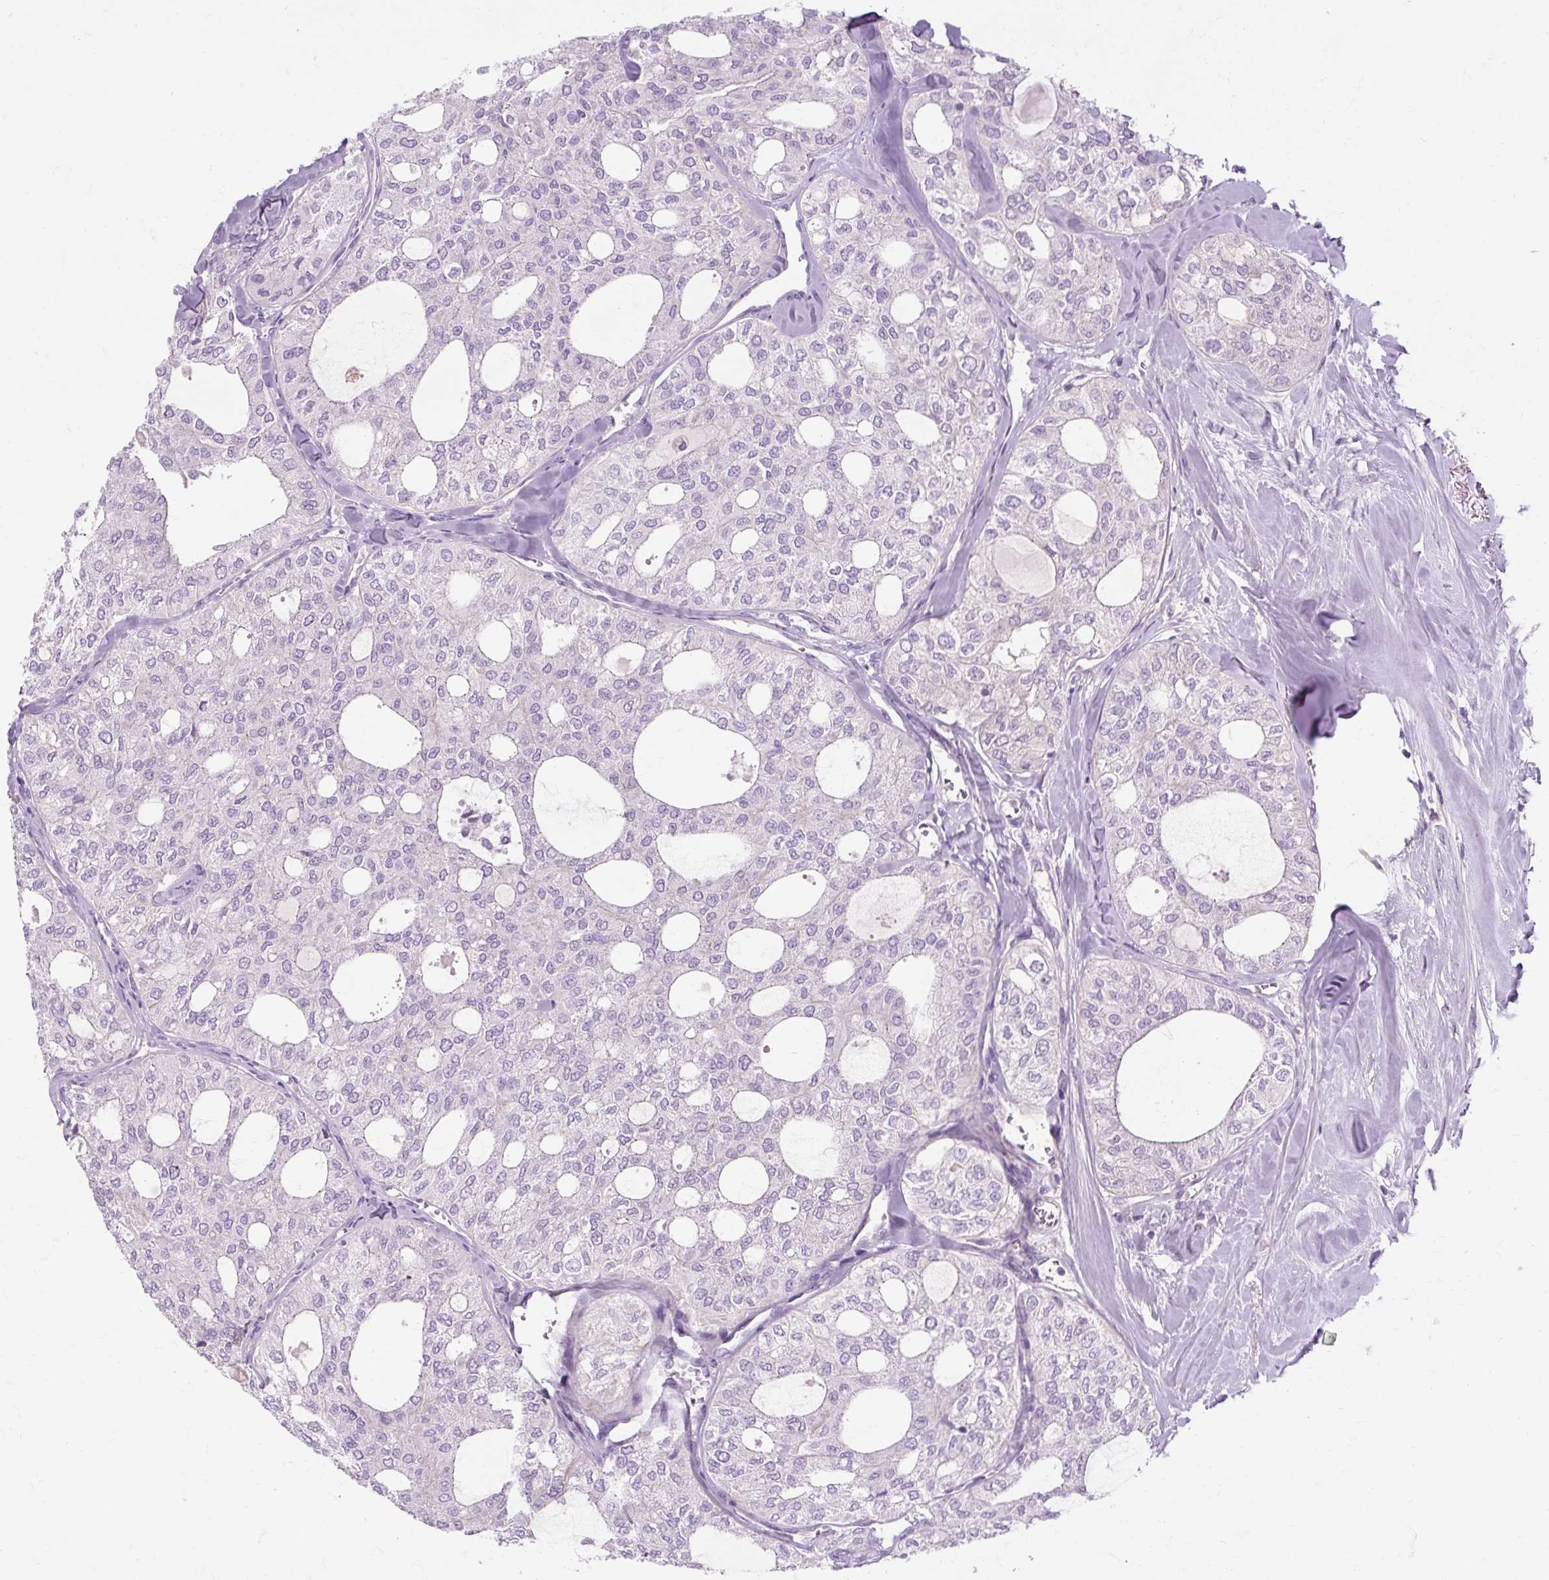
{"staining": {"intensity": "negative", "quantity": "none", "location": "none"}, "tissue": "thyroid cancer", "cell_type": "Tumor cells", "image_type": "cancer", "snomed": [{"axis": "morphology", "description": "Follicular adenoma carcinoma, NOS"}, {"axis": "topography", "description": "Thyroid gland"}], "caption": "Immunohistochemistry (IHC) image of human follicular adenoma carcinoma (thyroid) stained for a protein (brown), which exhibits no positivity in tumor cells.", "gene": "ARRDC2", "patient": {"sex": "male", "age": 75}}